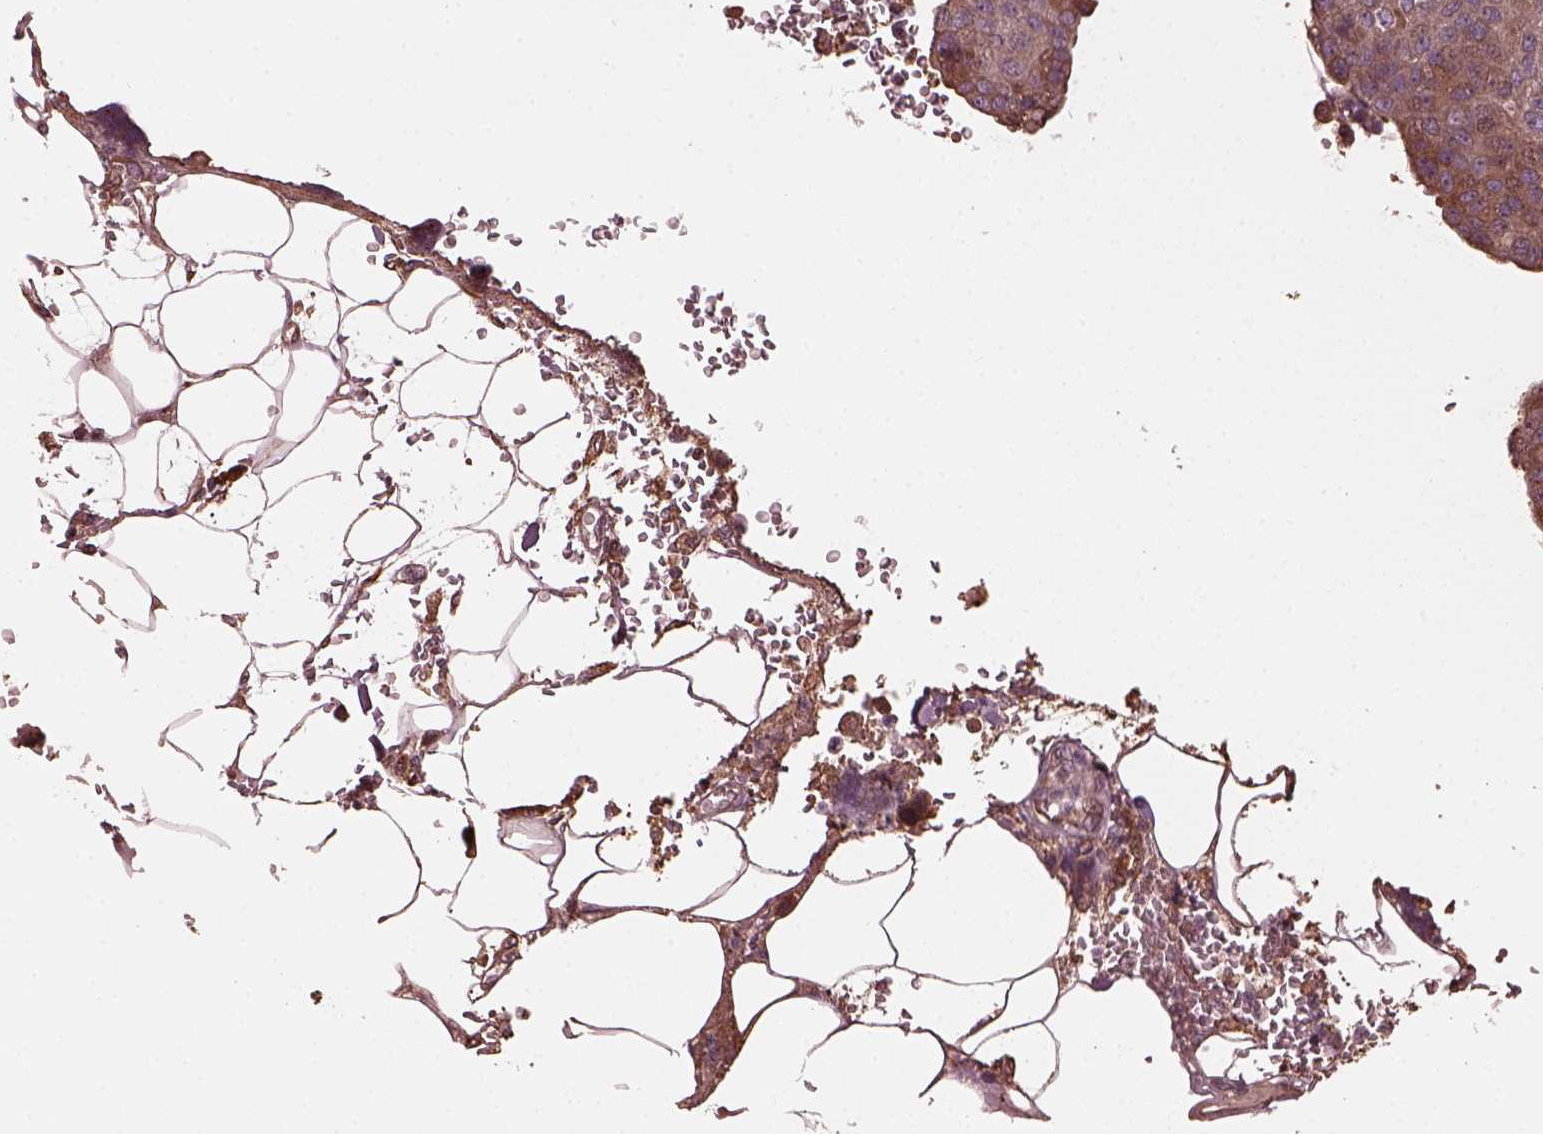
{"staining": {"intensity": "moderate", "quantity": ">75%", "location": "cytoplasmic/membranous"}, "tissue": "pancreatic cancer", "cell_type": "Tumor cells", "image_type": "cancer", "snomed": [{"axis": "morphology", "description": "Adenocarcinoma, NOS"}, {"axis": "topography", "description": "Pancreas"}], "caption": "A brown stain highlights moderate cytoplasmic/membranous expression of a protein in adenocarcinoma (pancreatic) tumor cells.", "gene": "ZNF292", "patient": {"sex": "female", "age": 61}}